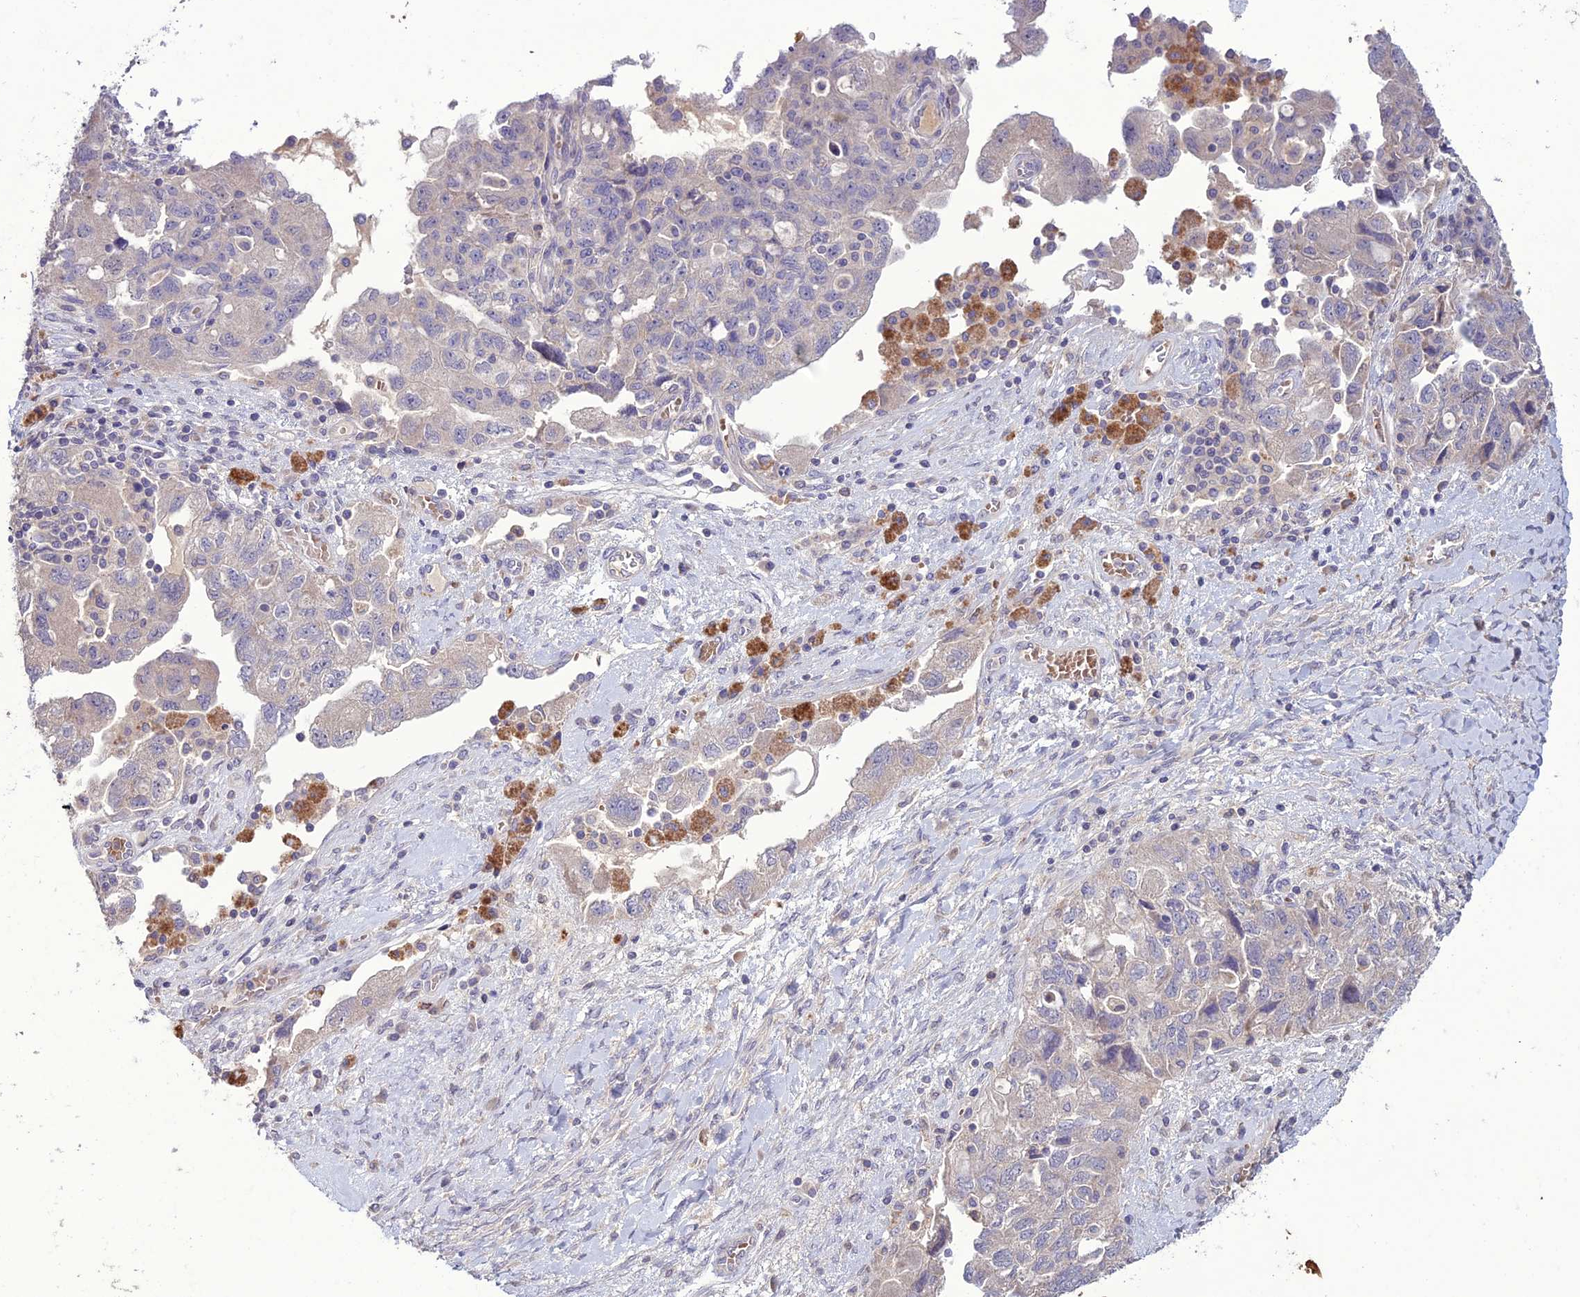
{"staining": {"intensity": "negative", "quantity": "none", "location": "none"}, "tissue": "ovarian cancer", "cell_type": "Tumor cells", "image_type": "cancer", "snomed": [{"axis": "morphology", "description": "Carcinoma, NOS"}, {"axis": "morphology", "description": "Cystadenocarcinoma, serous, NOS"}, {"axis": "topography", "description": "Ovary"}], "caption": "Tumor cells are negative for brown protein staining in ovarian serous cystadenocarcinoma. The staining was performed using DAB (3,3'-diaminobenzidine) to visualize the protein expression in brown, while the nuclei were stained in blue with hematoxylin (Magnification: 20x).", "gene": "C2orf76", "patient": {"sex": "female", "age": 69}}